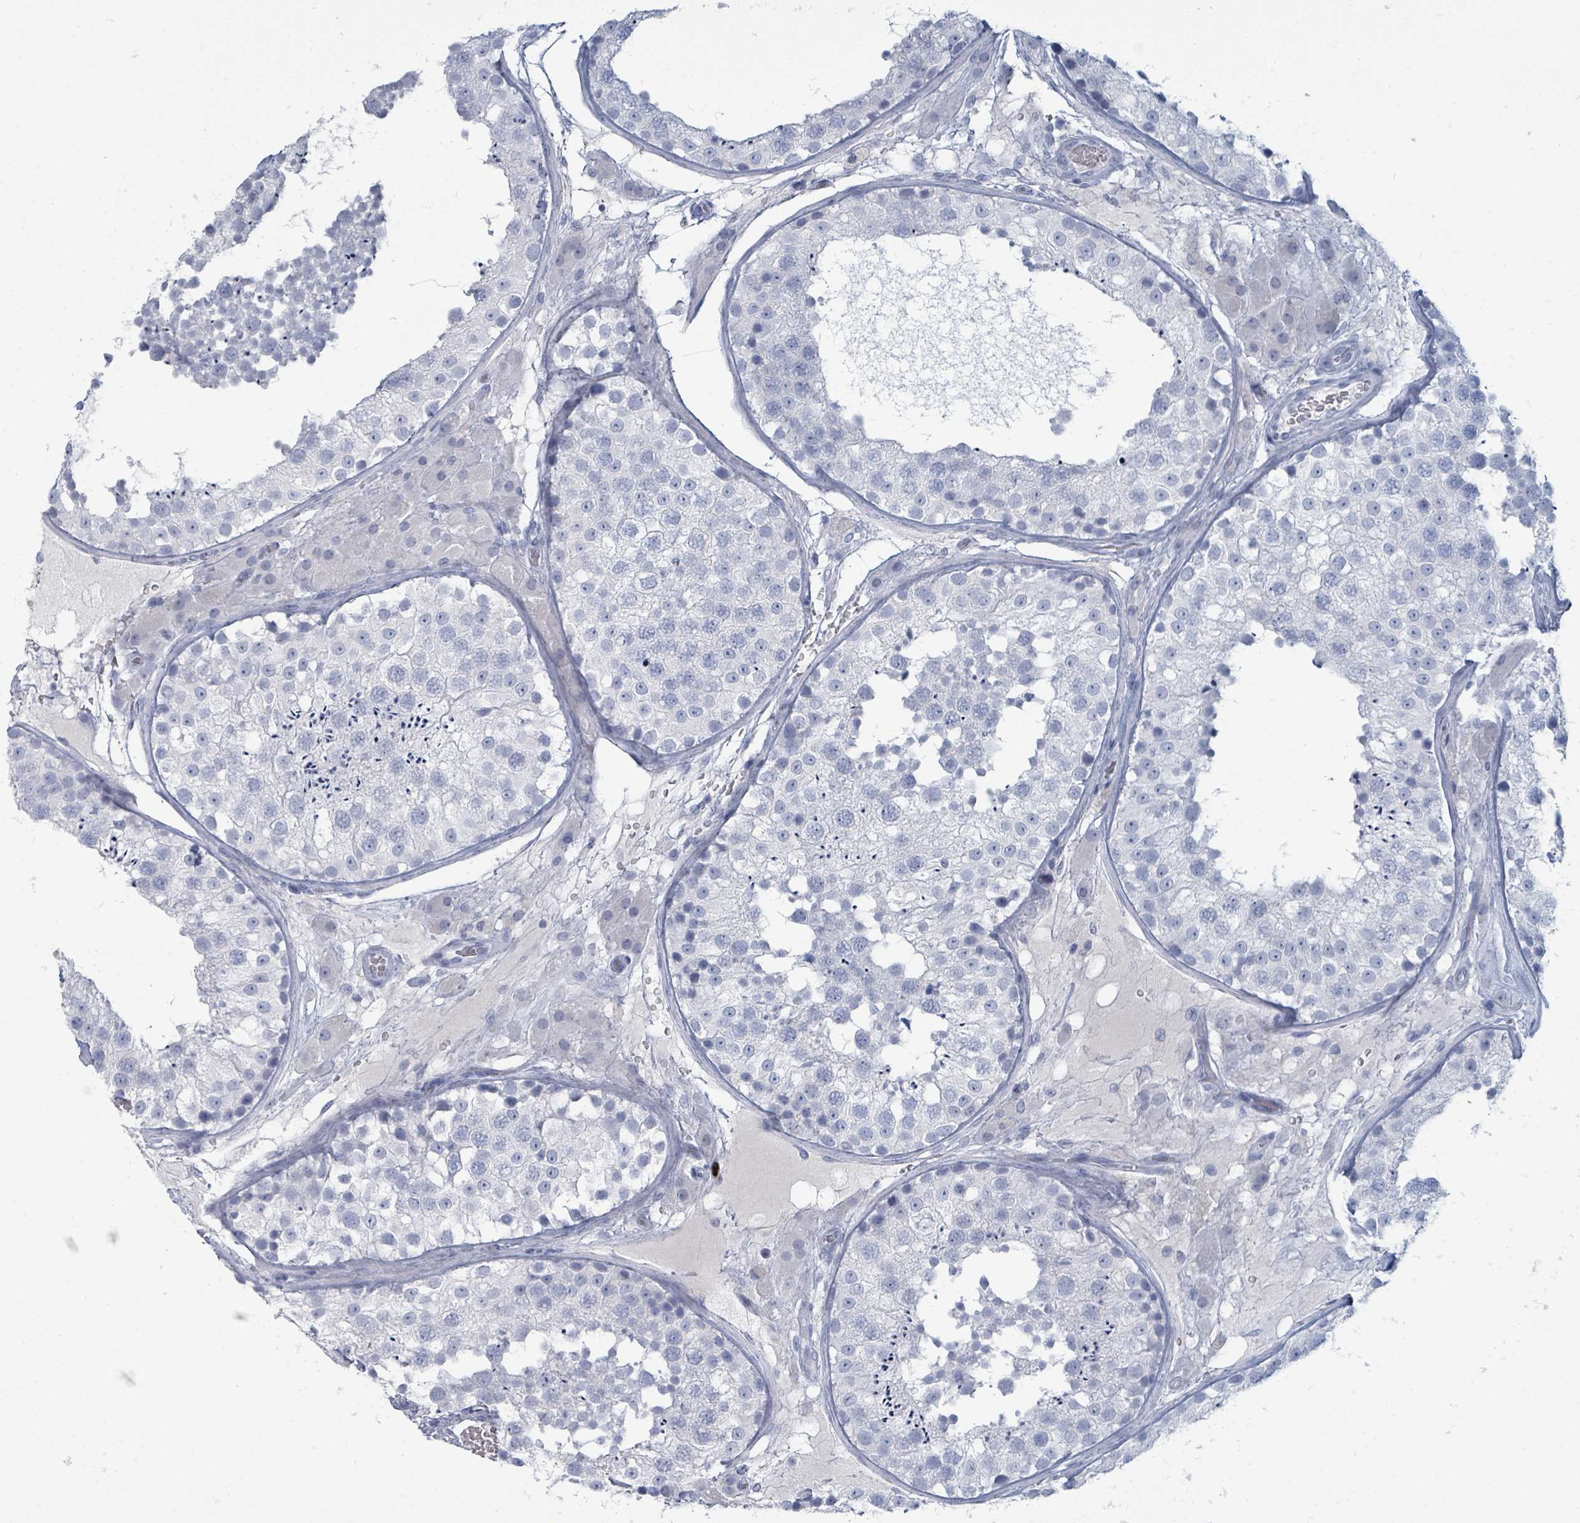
{"staining": {"intensity": "negative", "quantity": "none", "location": "none"}, "tissue": "testis", "cell_type": "Cells in seminiferous ducts", "image_type": "normal", "snomed": [{"axis": "morphology", "description": "Normal tissue, NOS"}, {"axis": "topography", "description": "Testis"}], "caption": "The photomicrograph exhibits no significant expression in cells in seminiferous ducts of testis. (Brightfield microscopy of DAB IHC at high magnification).", "gene": "DEFA4", "patient": {"sex": "male", "age": 26}}